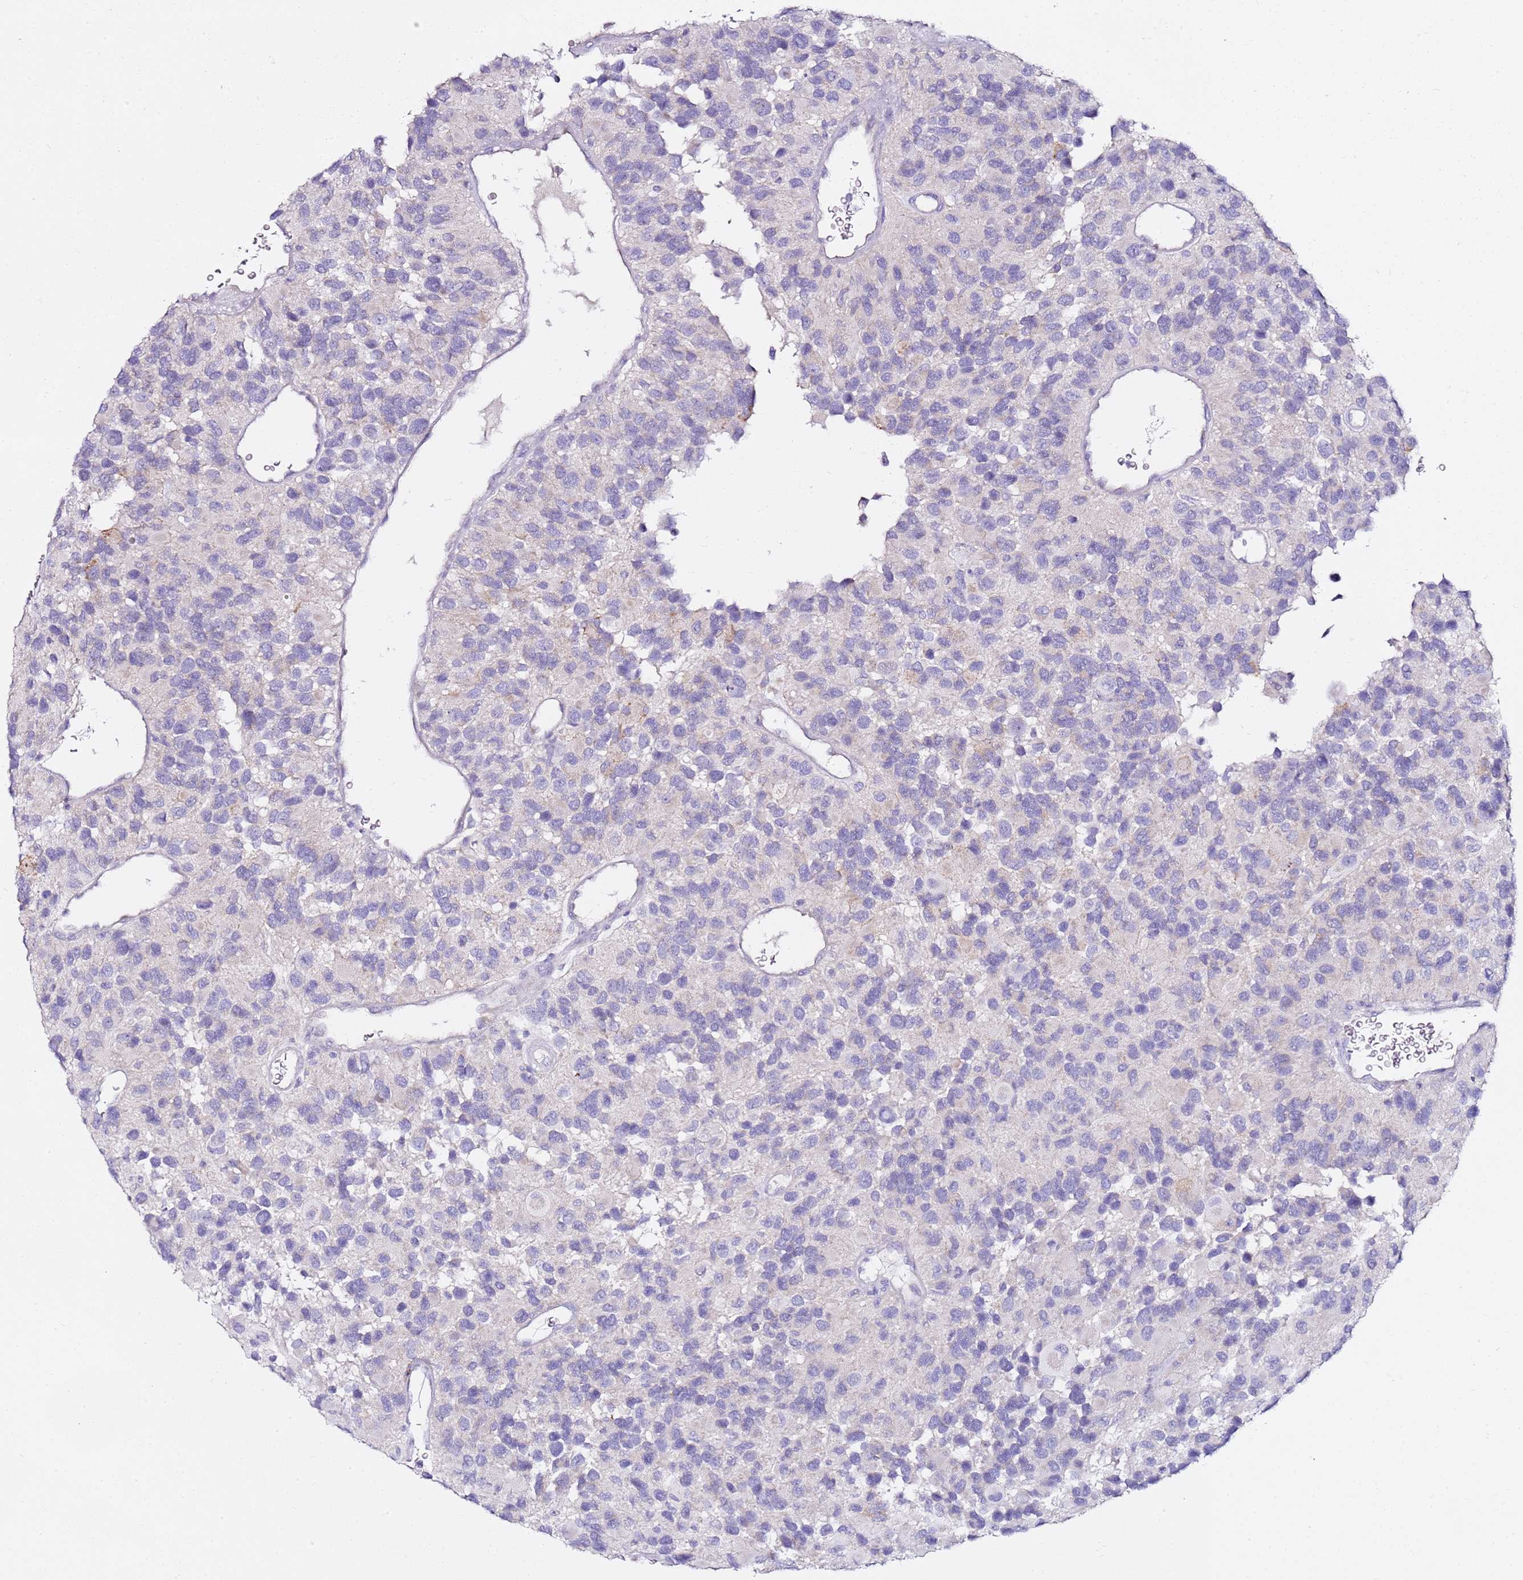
{"staining": {"intensity": "negative", "quantity": "none", "location": "none"}, "tissue": "glioma", "cell_type": "Tumor cells", "image_type": "cancer", "snomed": [{"axis": "morphology", "description": "Glioma, malignant, High grade"}, {"axis": "topography", "description": "Brain"}], "caption": "This is a histopathology image of immunohistochemistry (IHC) staining of glioma, which shows no positivity in tumor cells.", "gene": "MYBPC3", "patient": {"sex": "male", "age": 77}}